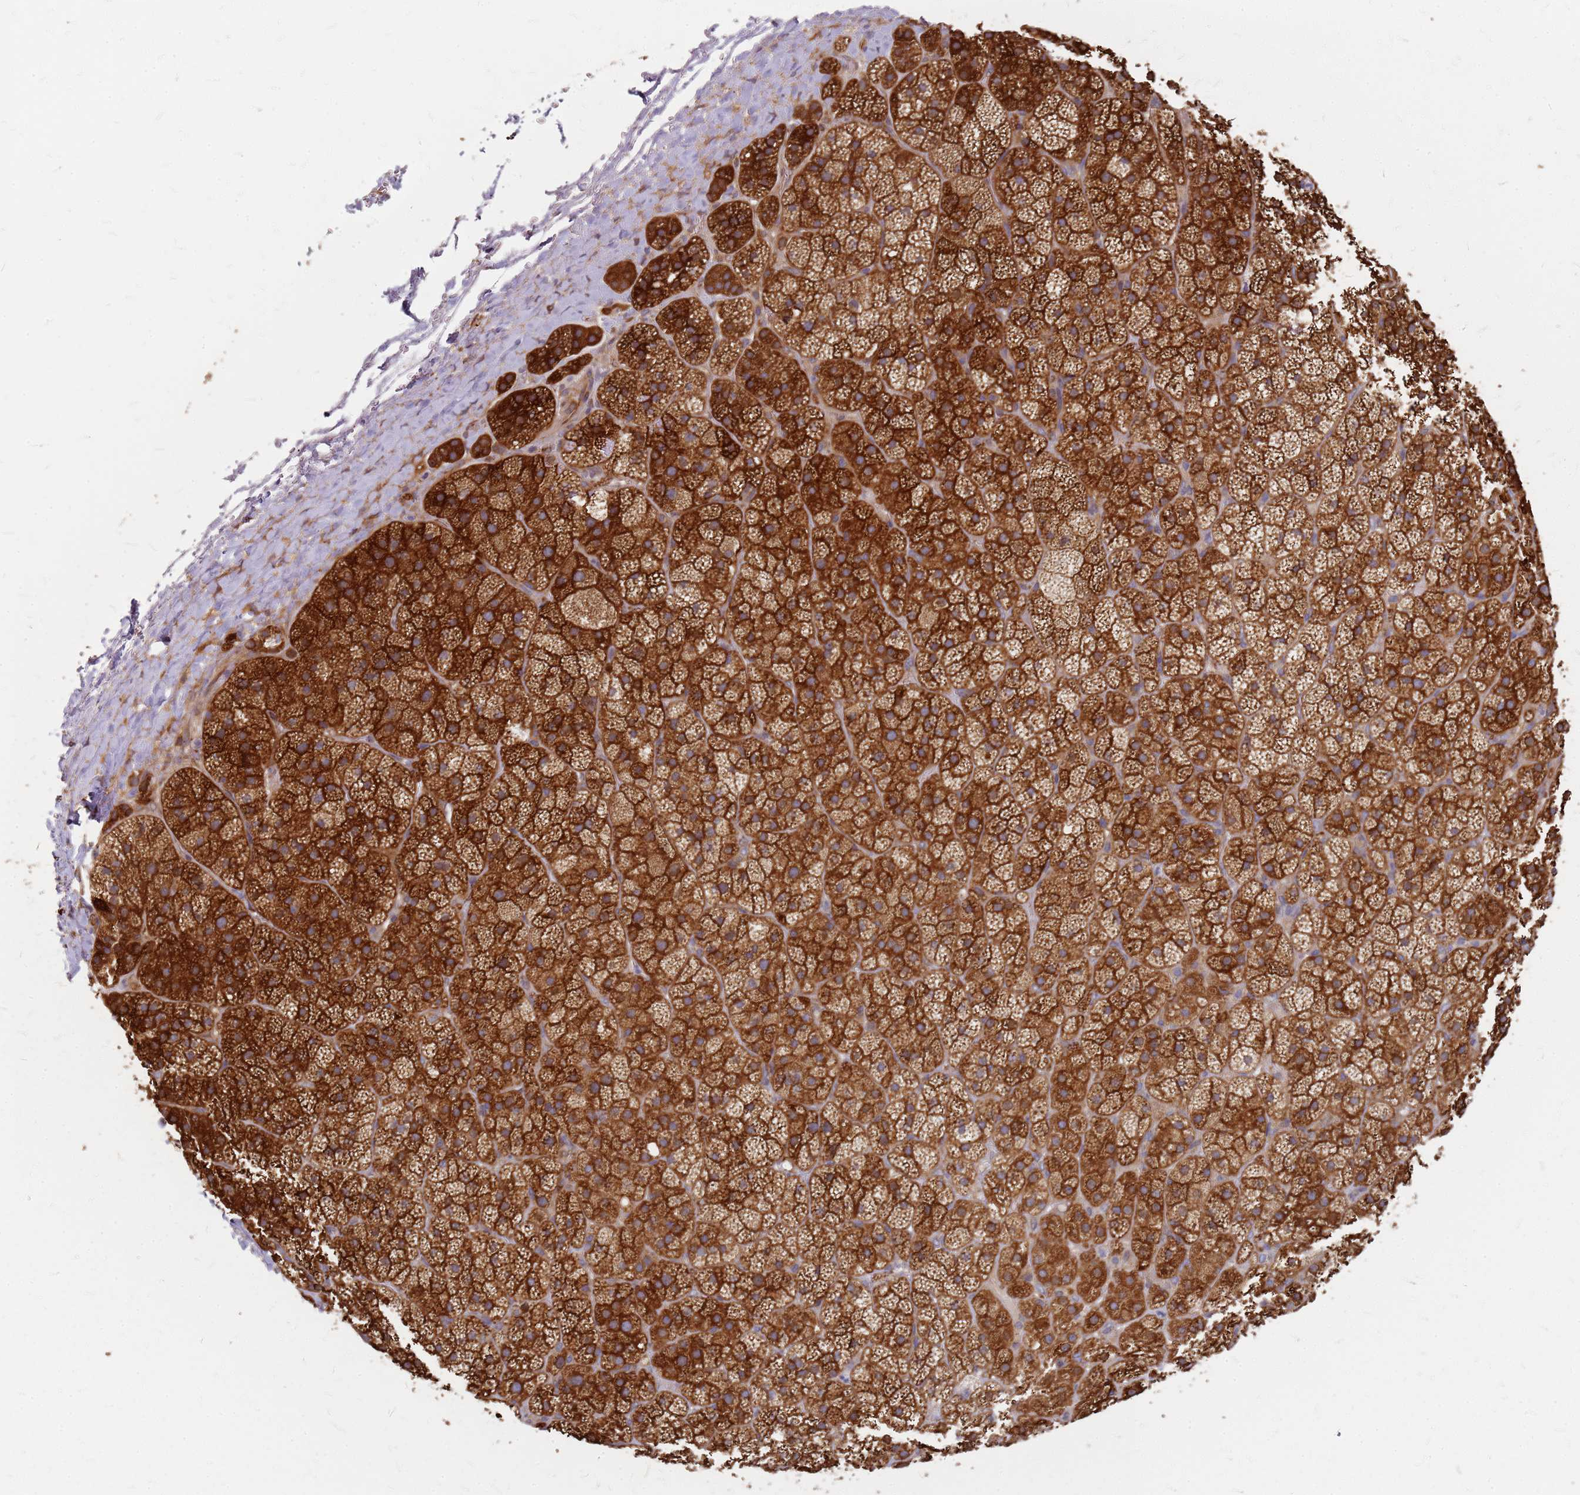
{"staining": {"intensity": "strong", "quantity": ">75%", "location": "cytoplasmic/membranous"}, "tissue": "adrenal gland", "cell_type": "Glandular cells", "image_type": "normal", "snomed": [{"axis": "morphology", "description": "Normal tissue, NOS"}, {"axis": "topography", "description": "Adrenal gland"}], "caption": "Strong cytoplasmic/membranous positivity for a protein is present in approximately >75% of glandular cells of unremarkable adrenal gland using immunohistochemistry (IHC).", "gene": "HDX", "patient": {"sex": "female", "age": 70}}